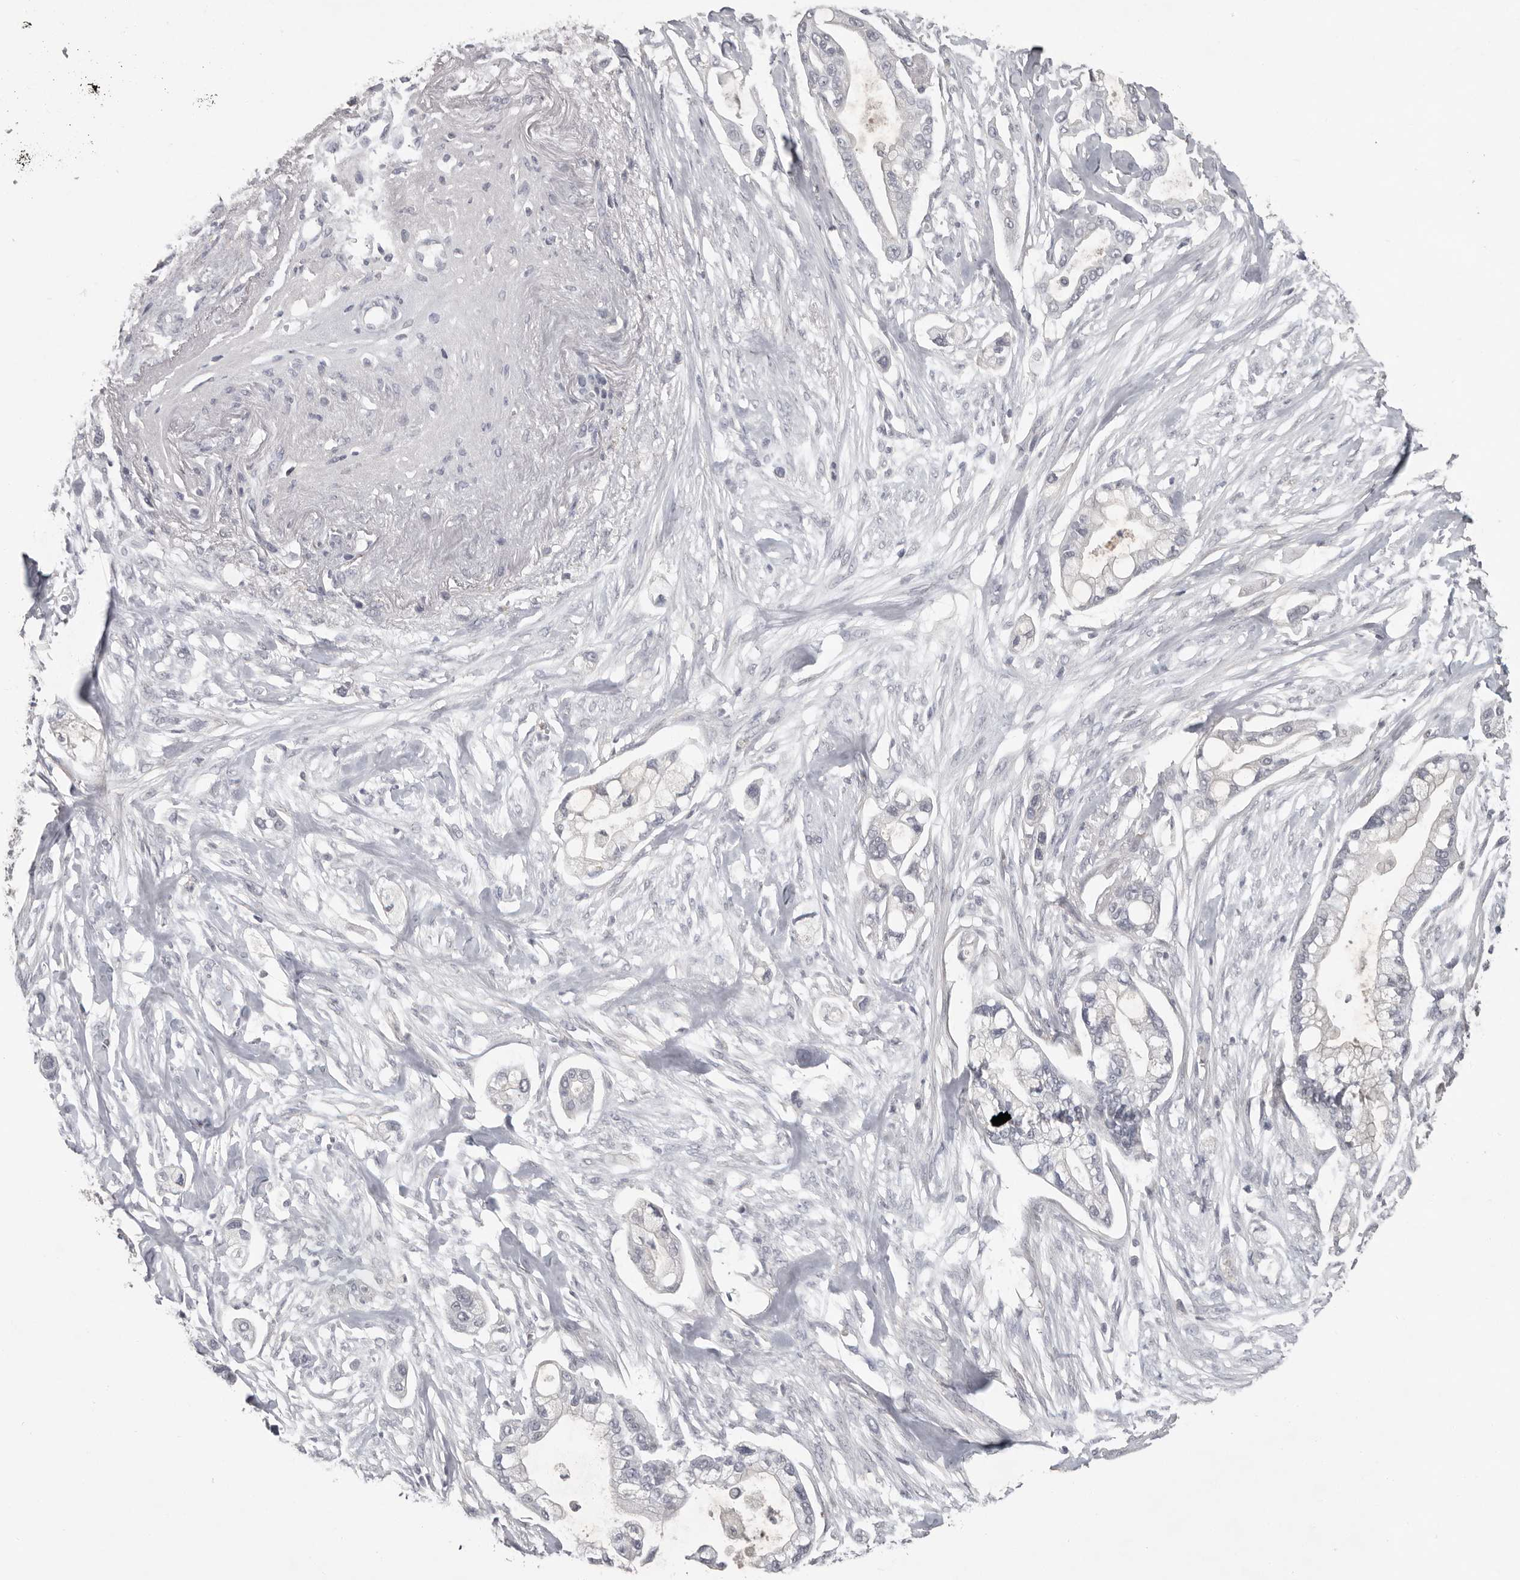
{"staining": {"intensity": "negative", "quantity": "none", "location": "none"}, "tissue": "pancreatic cancer", "cell_type": "Tumor cells", "image_type": "cancer", "snomed": [{"axis": "morphology", "description": "Adenocarcinoma, NOS"}, {"axis": "topography", "description": "Pancreas"}], "caption": "Immunohistochemistry (IHC) image of human pancreatic adenocarcinoma stained for a protein (brown), which exhibits no staining in tumor cells.", "gene": "MTF1", "patient": {"sex": "male", "age": 68}}